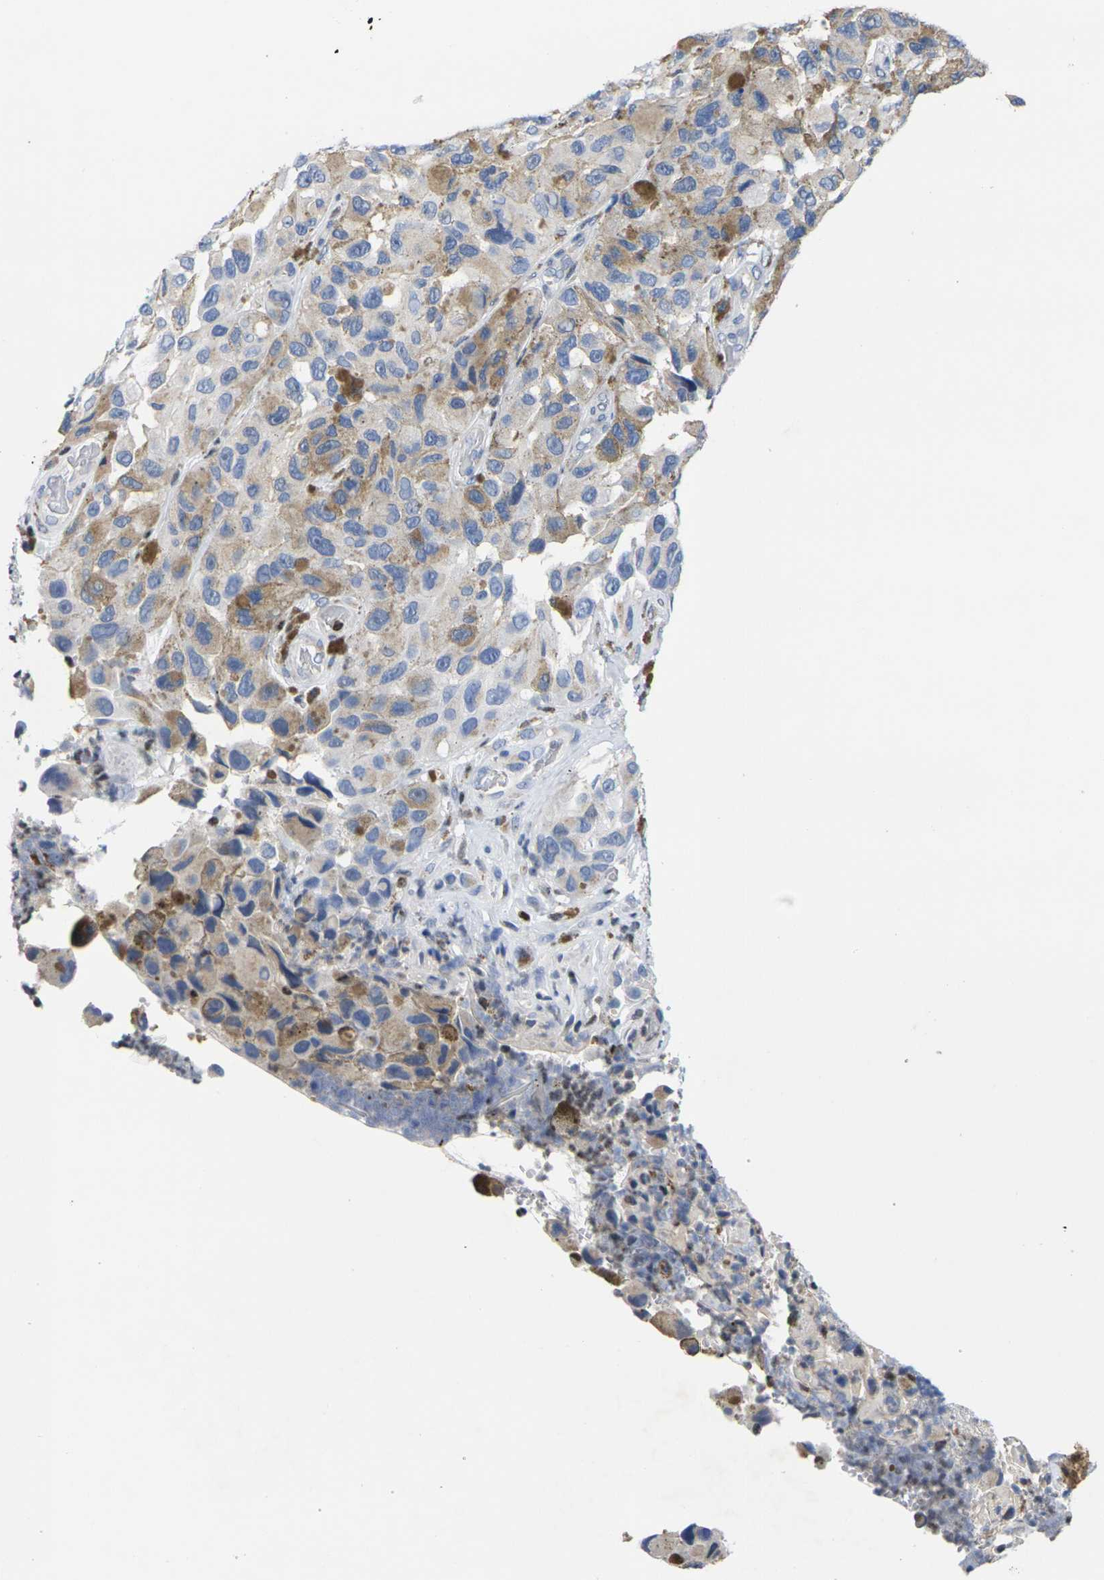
{"staining": {"intensity": "weak", "quantity": "<25%", "location": "cytoplasmic/membranous"}, "tissue": "melanoma", "cell_type": "Tumor cells", "image_type": "cancer", "snomed": [{"axis": "morphology", "description": "Malignant melanoma, NOS"}, {"axis": "topography", "description": "Skin"}], "caption": "Immunohistochemistry image of neoplastic tissue: human malignant melanoma stained with DAB (3,3'-diaminobenzidine) reveals no significant protein expression in tumor cells.", "gene": "IKZF1", "patient": {"sex": "female", "age": 73}}